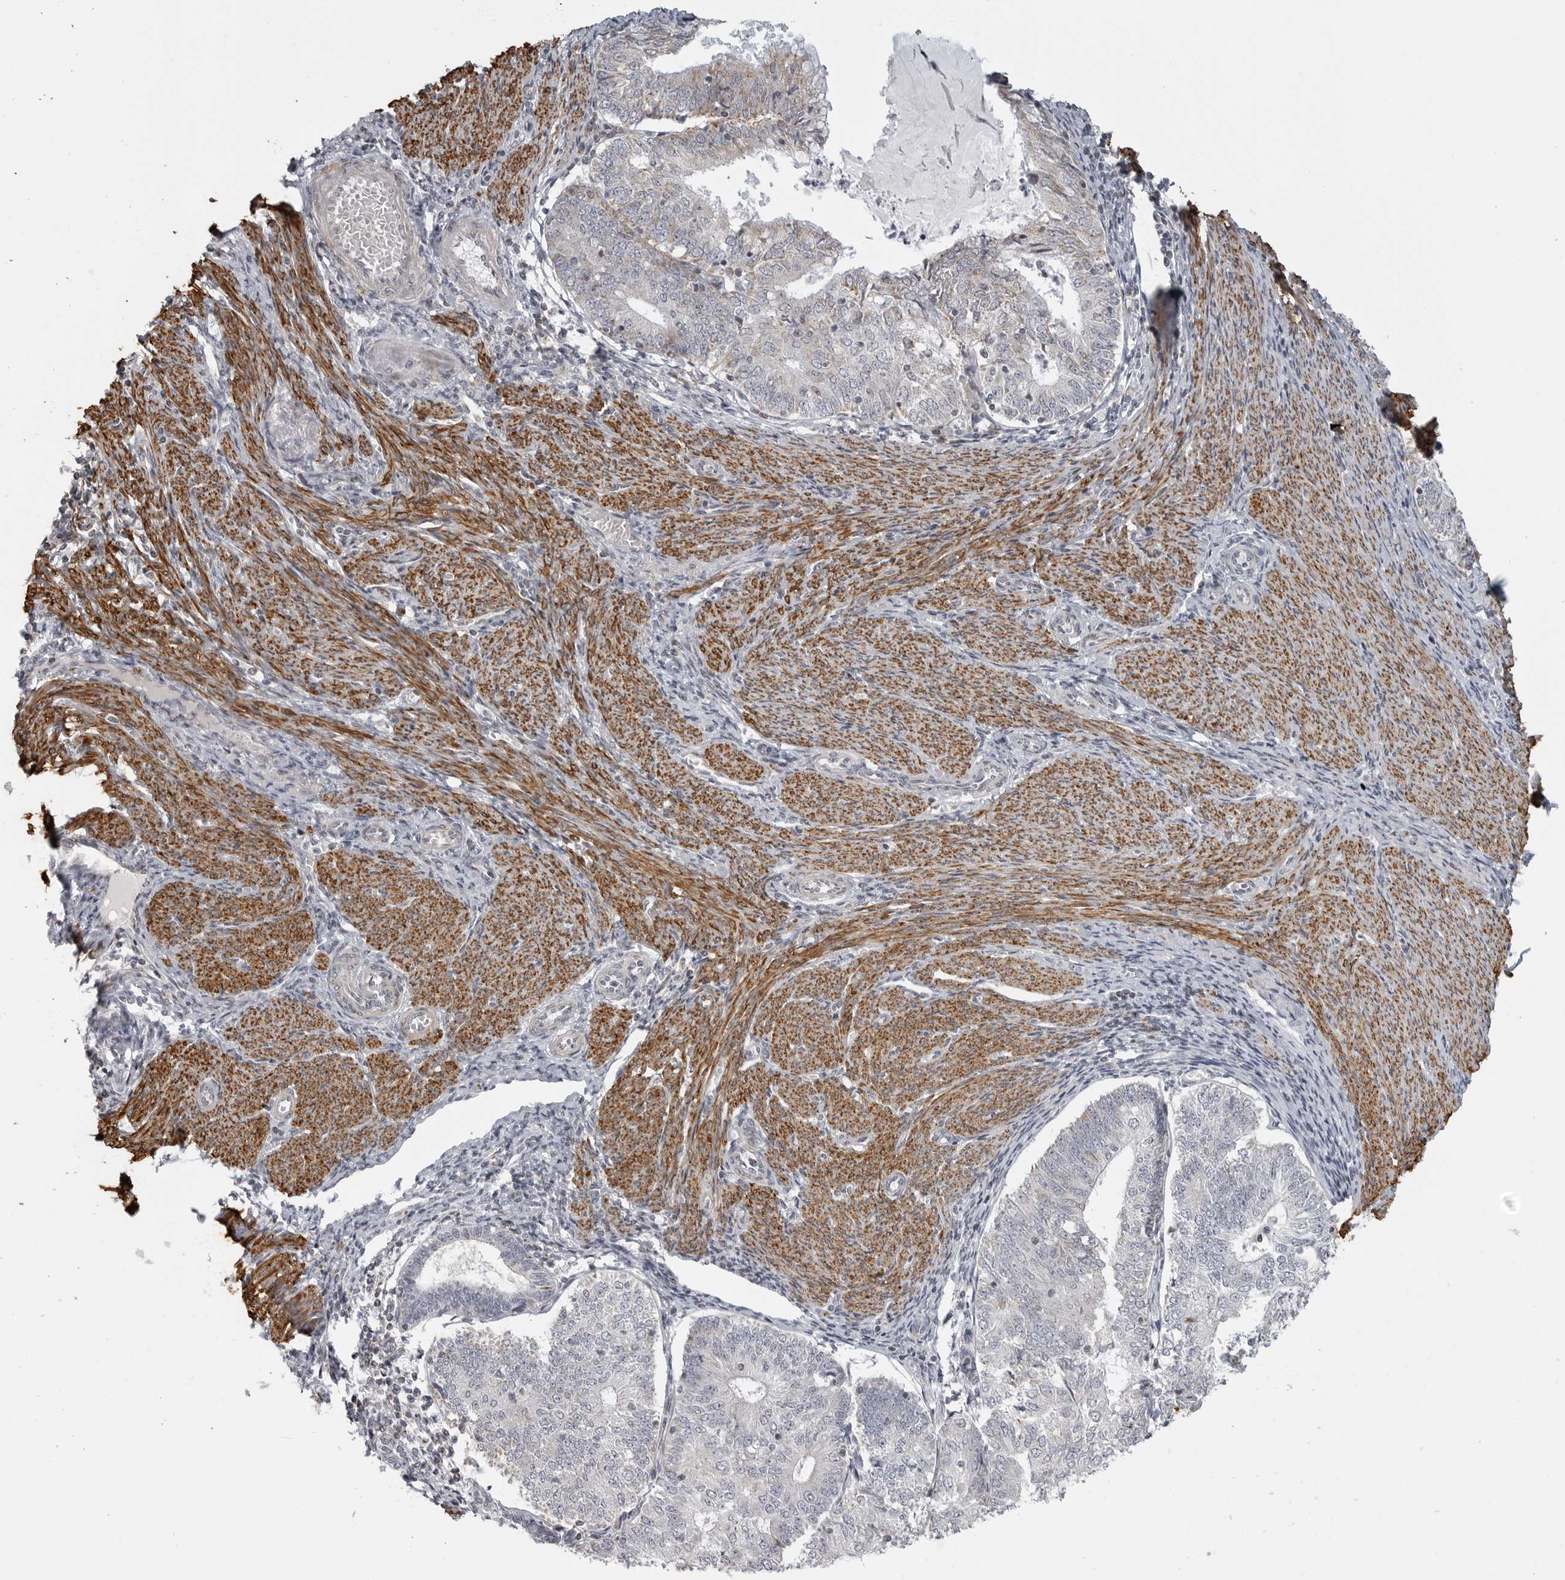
{"staining": {"intensity": "negative", "quantity": "none", "location": "none"}, "tissue": "endometrial cancer", "cell_type": "Tumor cells", "image_type": "cancer", "snomed": [{"axis": "morphology", "description": "Adenocarcinoma, NOS"}, {"axis": "topography", "description": "Endometrium"}], "caption": "DAB (3,3'-diaminobenzidine) immunohistochemical staining of endometrial adenocarcinoma demonstrates no significant staining in tumor cells.", "gene": "MAP7D1", "patient": {"sex": "female", "age": 57}}